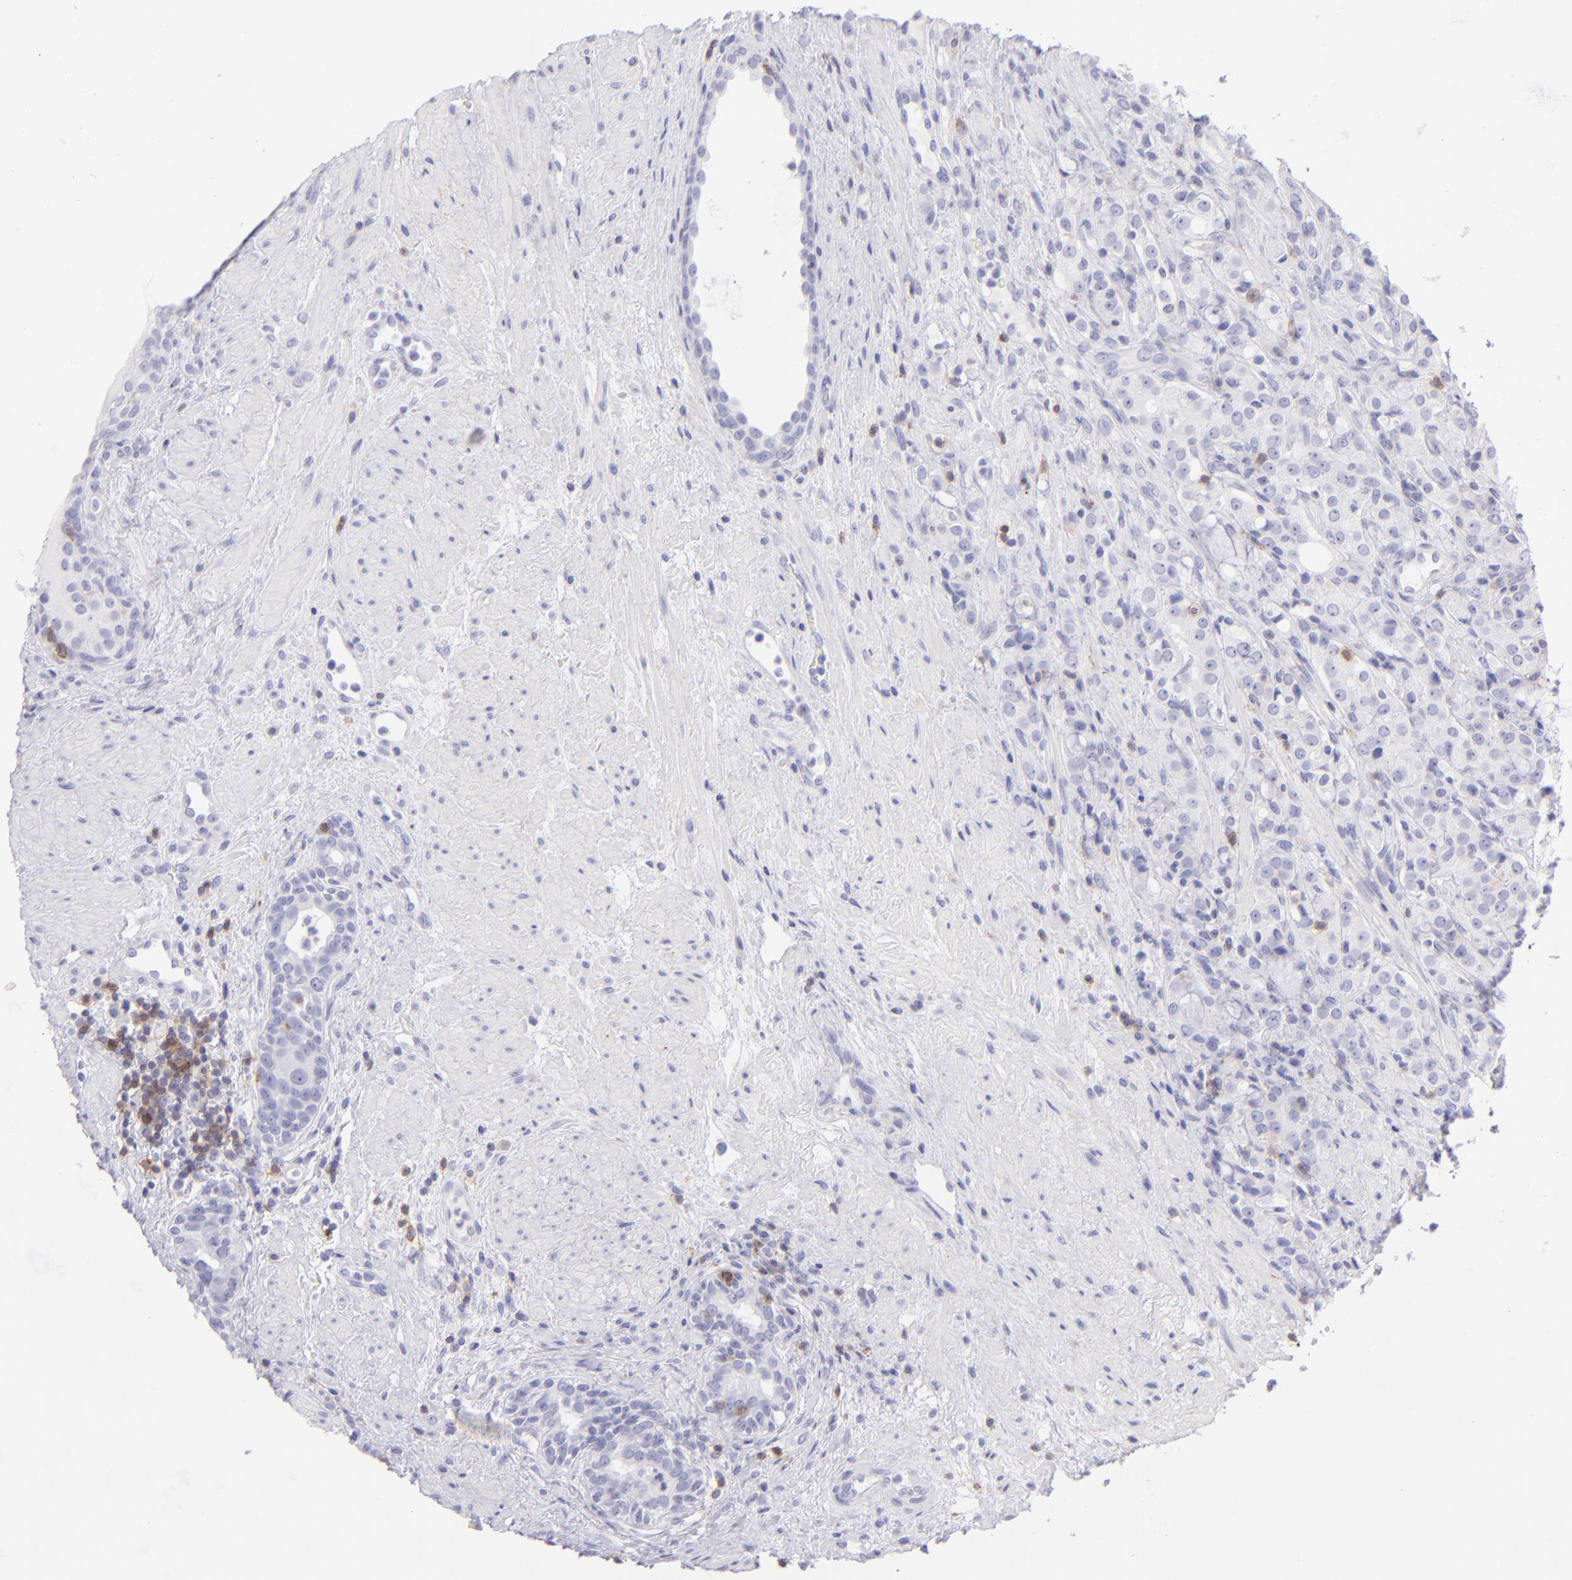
{"staining": {"intensity": "negative", "quantity": "none", "location": "none"}, "tissue": "prostate cancer", "cell_type": "Tumor cells", "image_type": "cancer", "snomed": [{"axis": "morphology", "description": "Adenocarcinoma, High grade"}, {"axis": "topography", "description": "Prostate"}], "caption": "Prostate cancer (adenocarcinoma (high-grade)) stained for a protein using immunohistochemistry (IHC) reveals no expression tumor cells.", "gene": "CD69", "patient": {"sex": "male", "age": 72}}